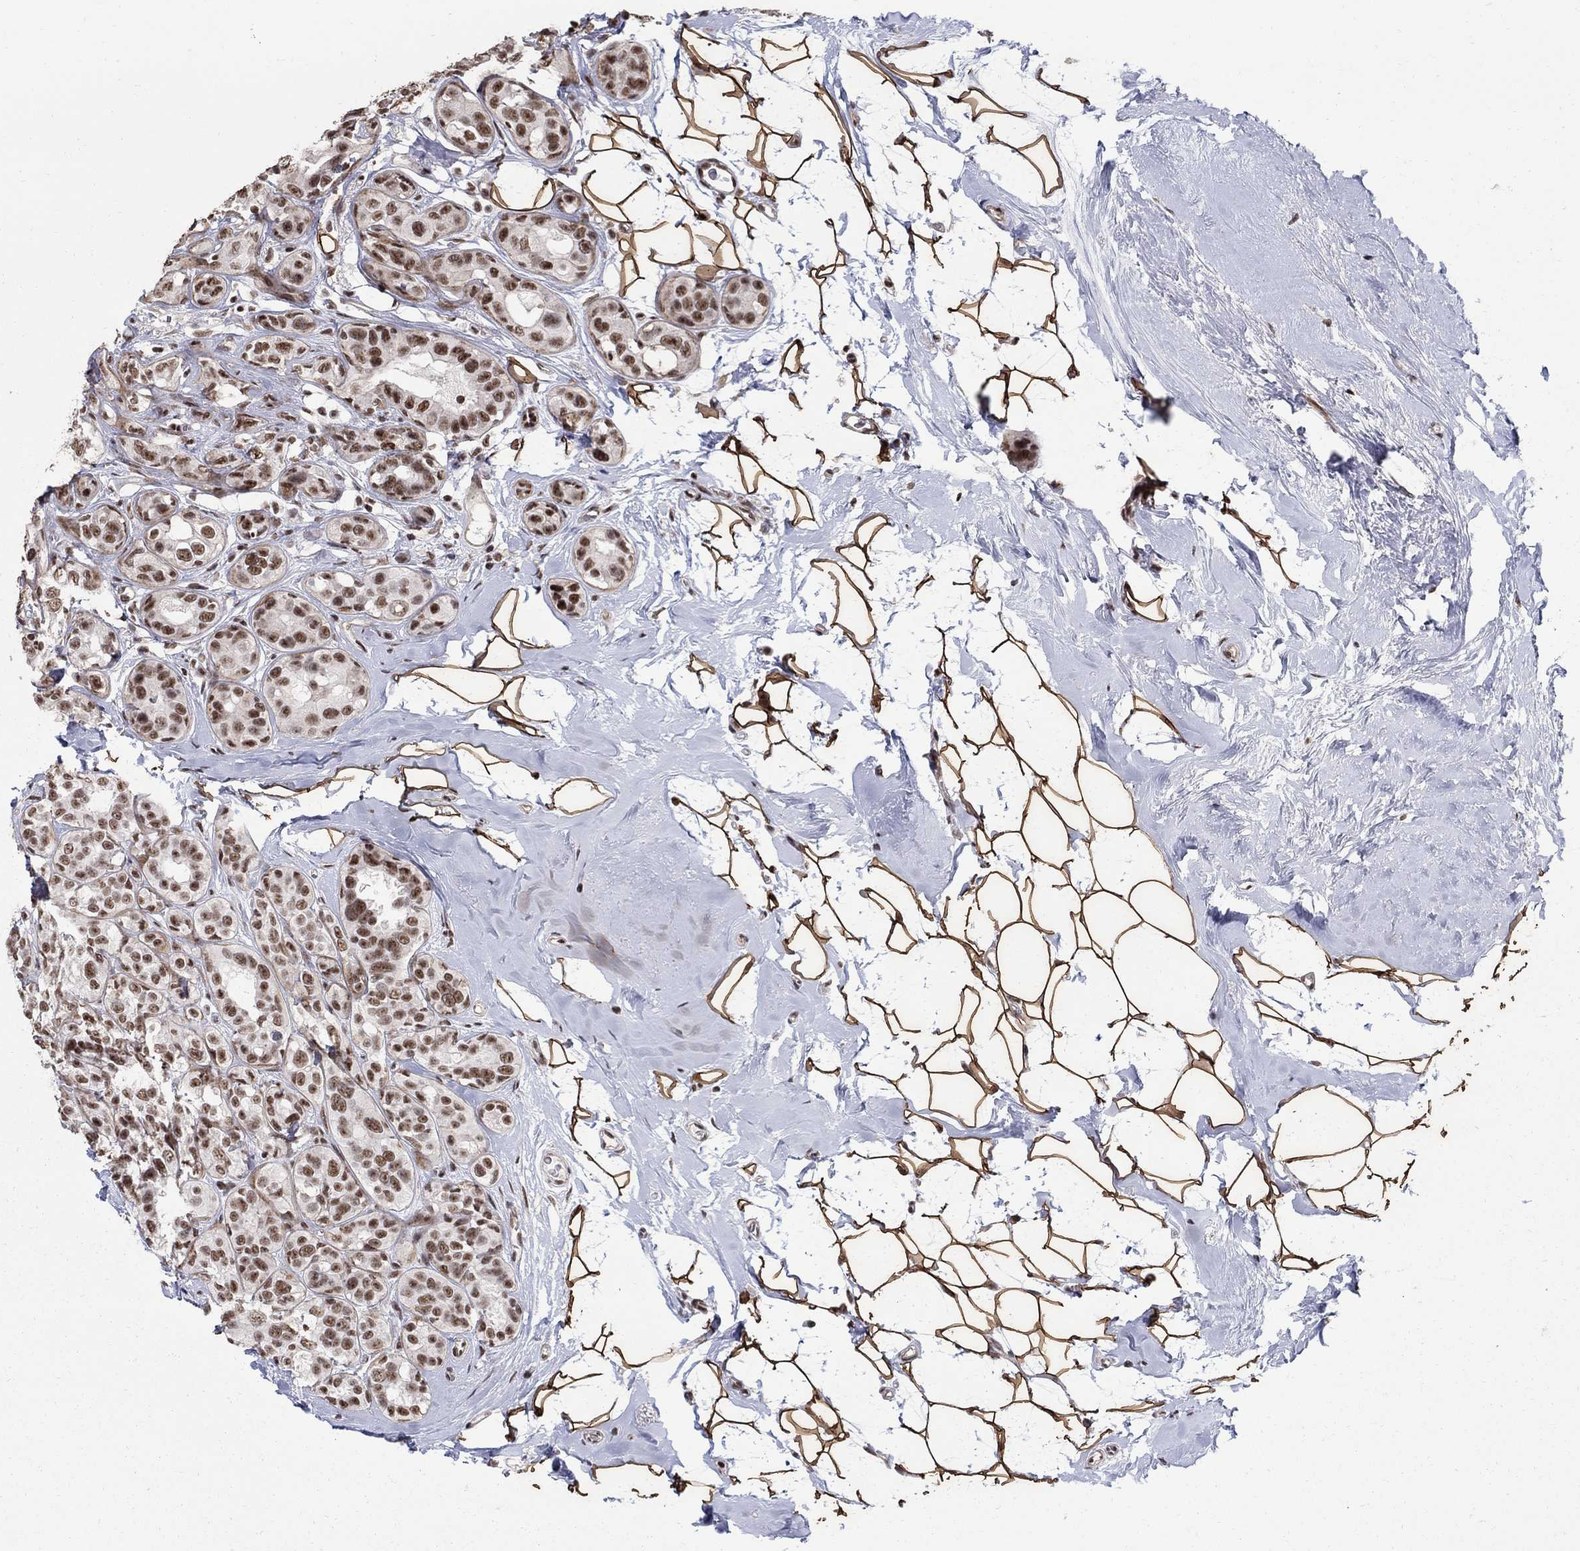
{"staining": {"intensity": "strong", "quantity": ">75%", "location": "nuclear"}, "tissue": "breast cancer", "cell_type": "Tumor cells", "image_type": "cancer", "snomed": [{"axis": "morphology", "description": "Duct carcinoma"}, {"axis": "topography", "description": "Breast"}], "caption": "Immunohistochemical staining of infiltrating ductal carcinoma (breast) exhibits high levels of strong nuclear positivity in about >75% of tumor cells.", "gene": "PNISR", "patient": {"sex": "female", "age": 55}}